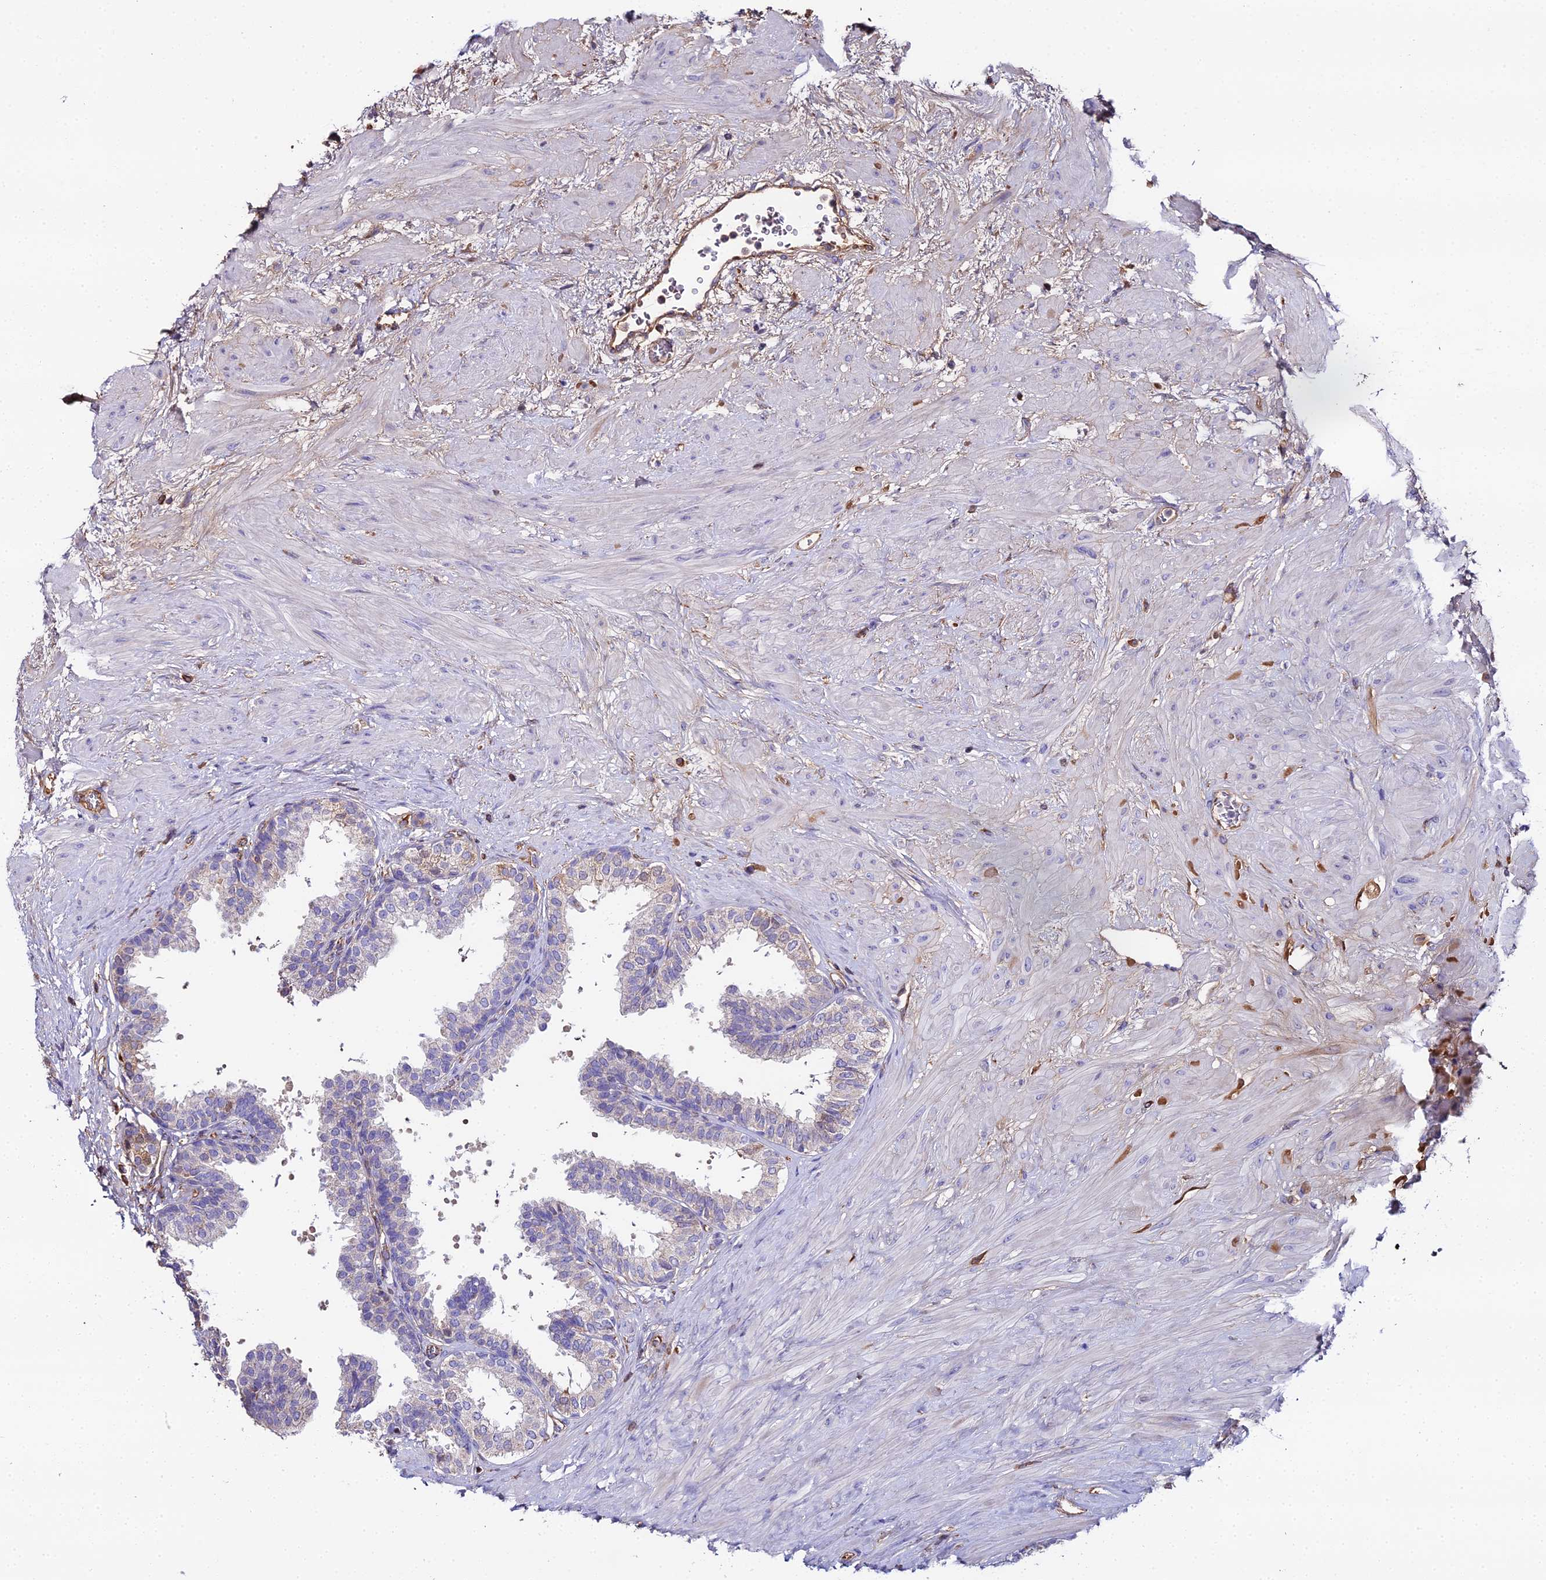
{"staining": {"intensity": "negative", "quantity": "none", "location": "none"}, "tissue": "prostate", "cell_type": "Glandular cells", "image_type": "normal", "snomed": [{"axis": "morphology", "description": "Normal tissue, NOS"}, {"axis": "topography", "description": "Prostate"}], "caption": "The histopathology image displays no staining of glandular cells in benign prostate. (Brightfield microscopy of DAB IHC at high magnification).", "gene": "BEX4", "patient": {"sex": "male", "age": 48}}